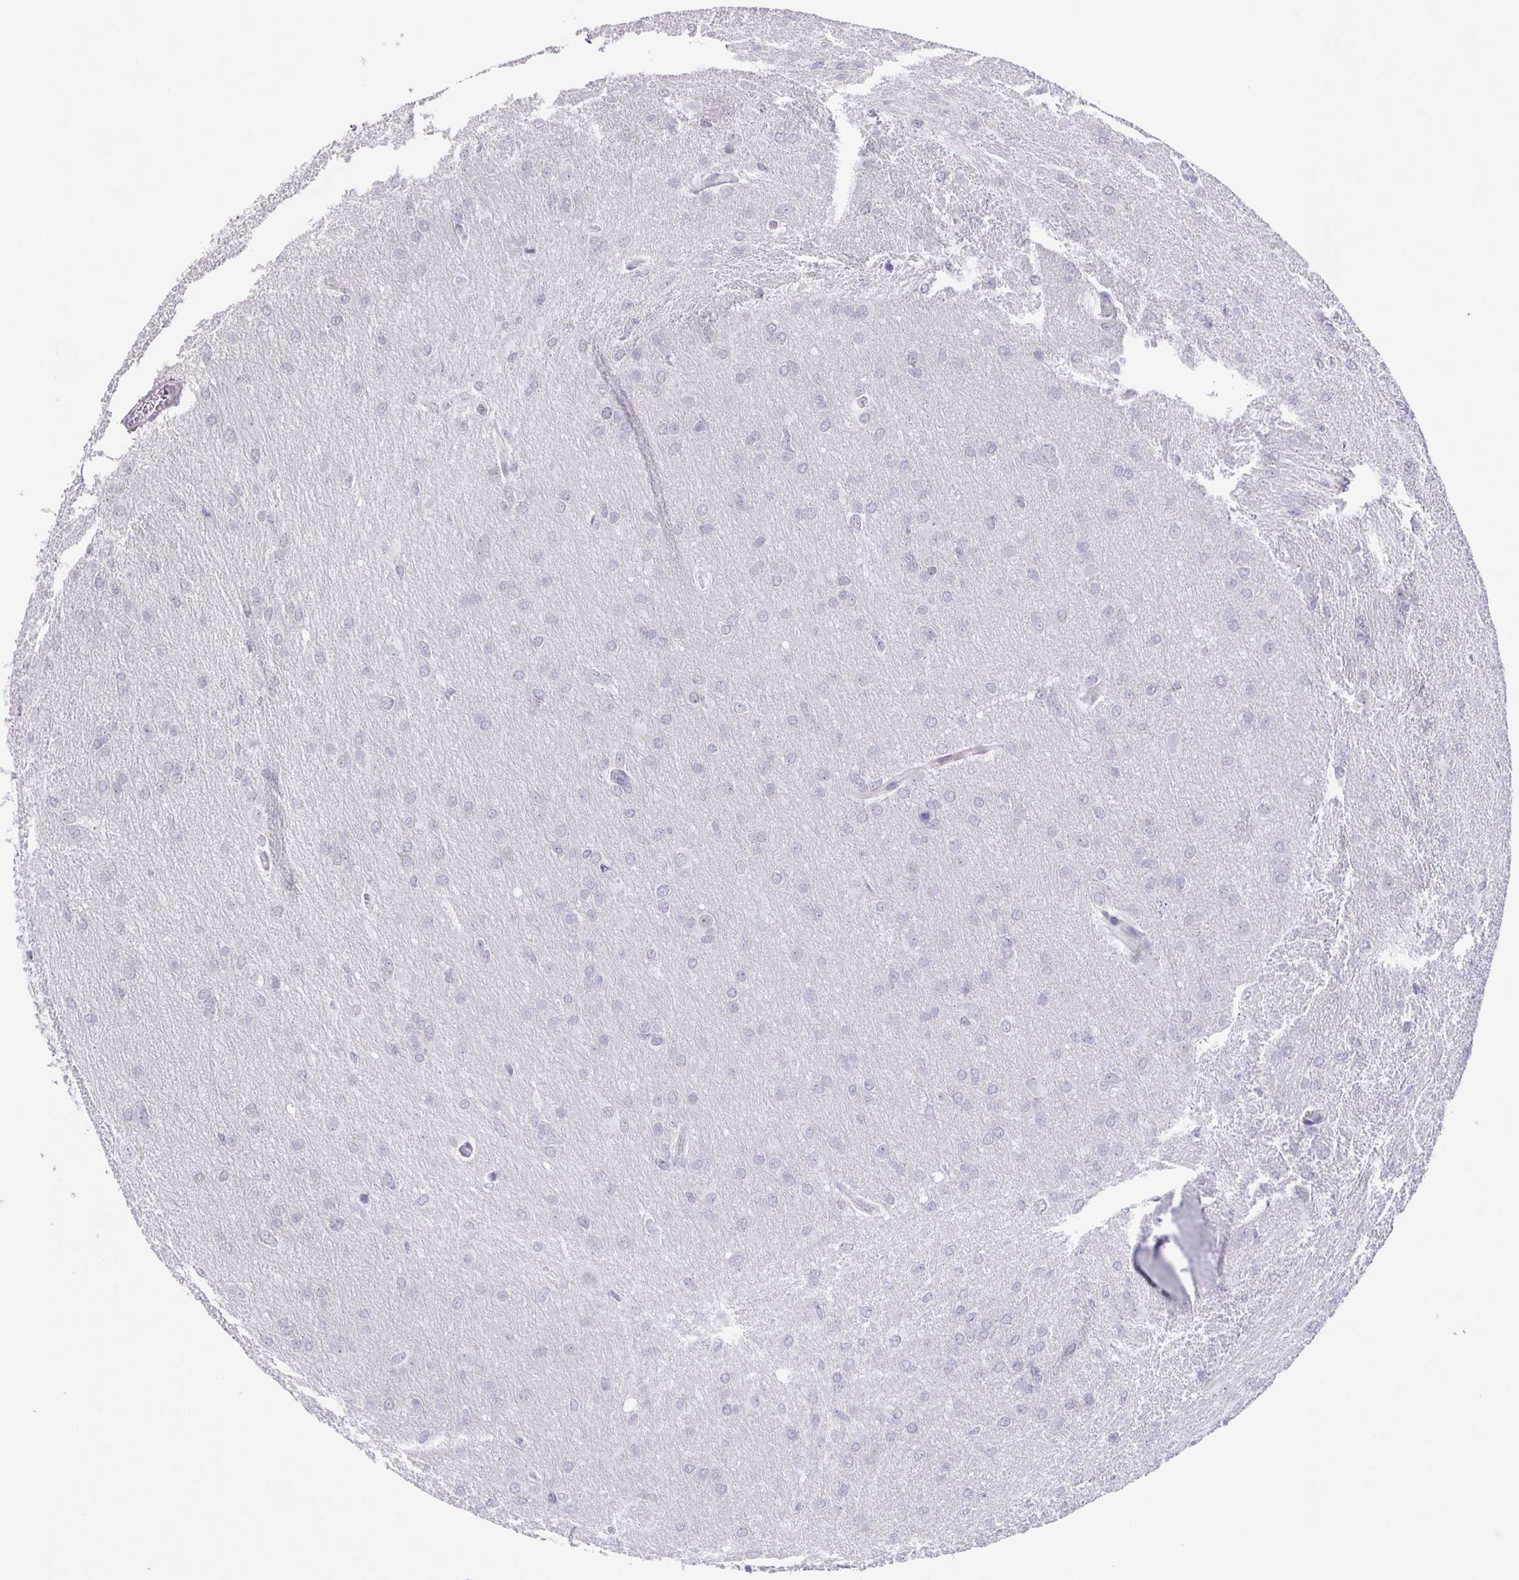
{"staining": {"intensity": "negative", "quantity": "none", "location": "none"}, "tissue": "glioma", "cell_type": "Tumor cells", "image_type": "cancer", "snomed": [{"axis": "morphology", "description": "Glioma, malignant, High grade"}, {"axis": "topography", "description": "Brain"}], "caption": "This is an immunohistochemistry (IHC) photomicrograph of glioma. There is no positivity in tumor cells.", "gene": "PHRF1", "patient": {"sex": "male", "age": 53}}